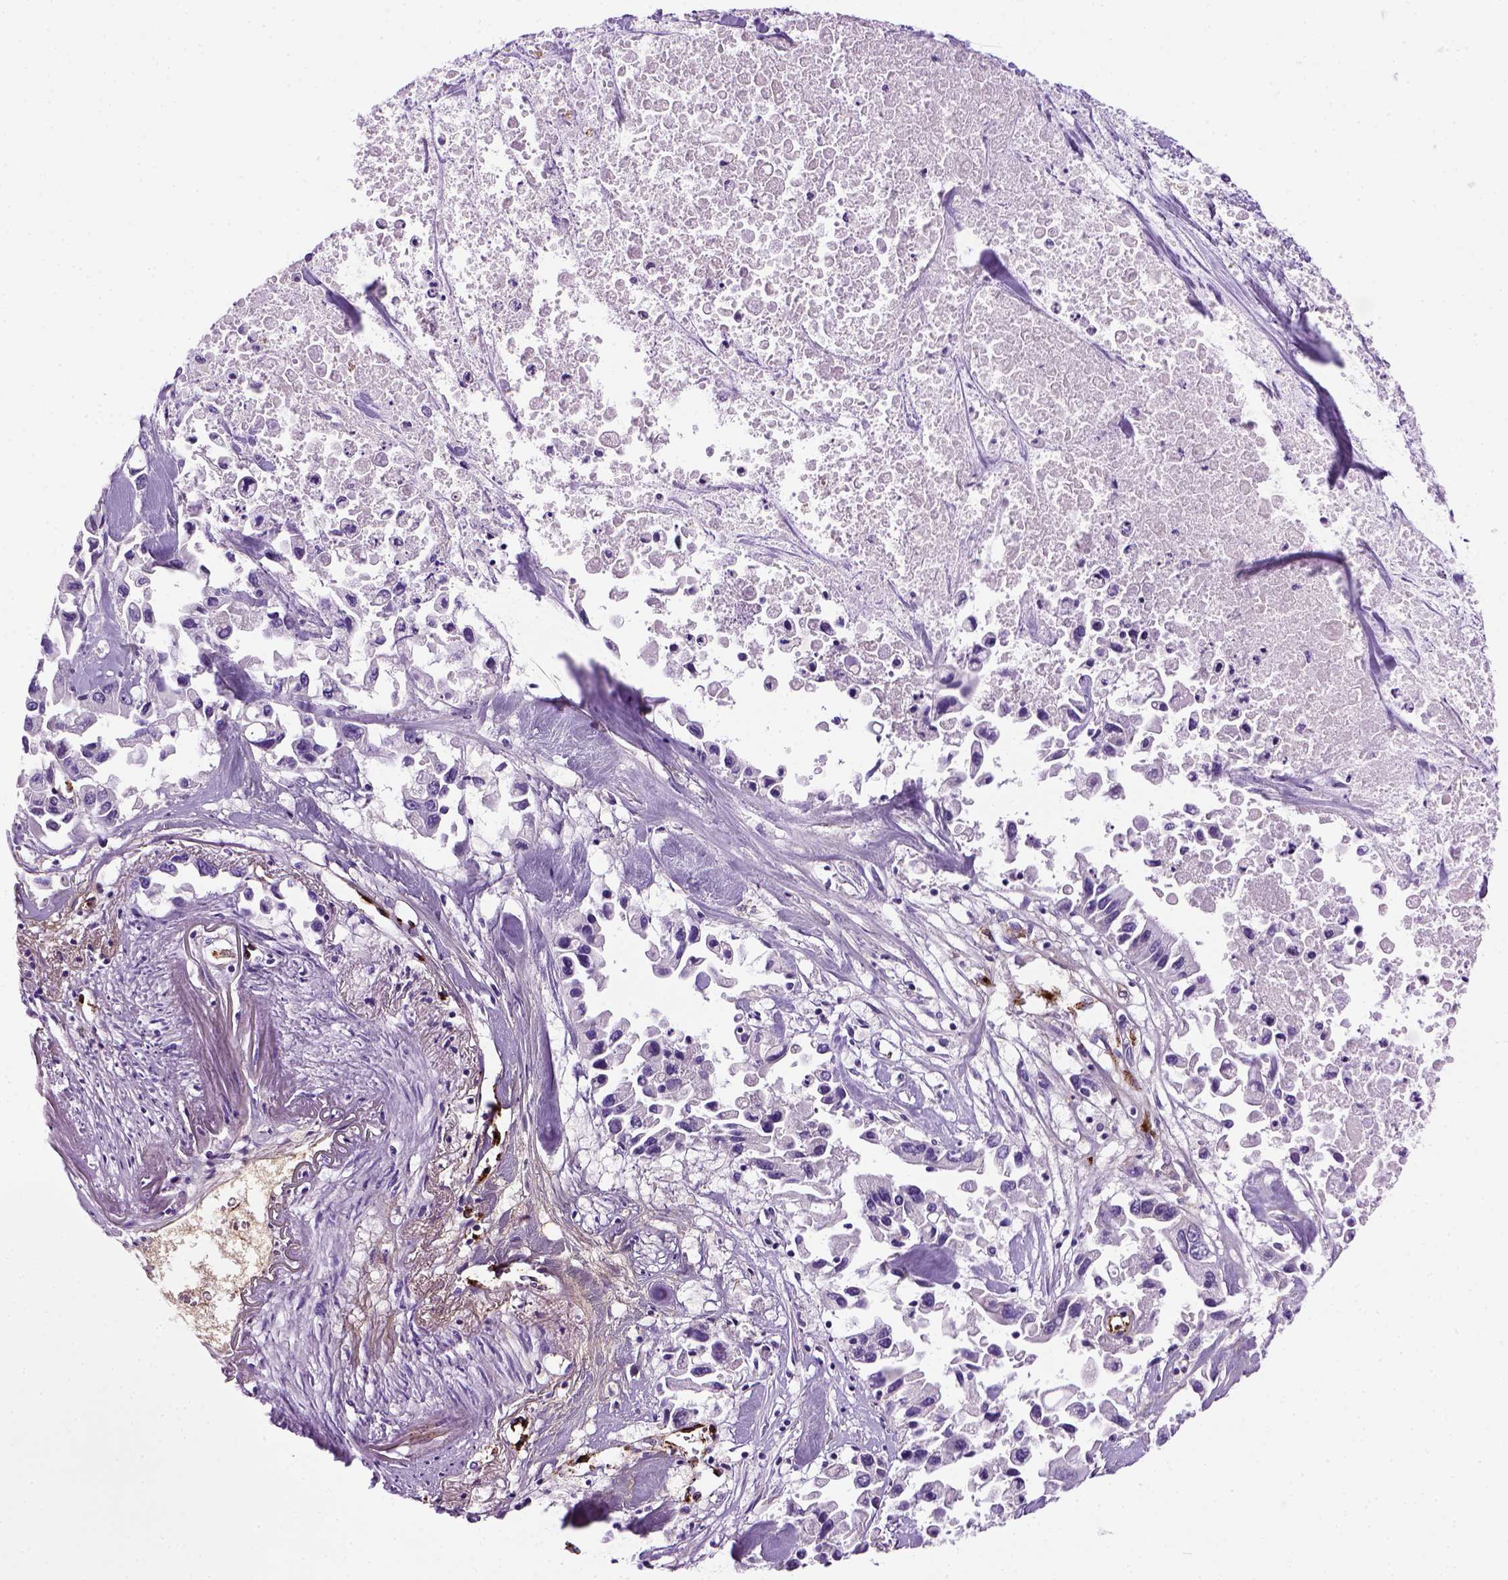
{"staining": {"intensity": "negative", "quantity": "none", "location": "none"}, "tissue": "pancreatic cancer", "cell_type": "Tumor cells", "image_type": "cancer", "snomed": [{"axis": "morphology", "description": "Adenocarcinoma, NOS"}, {"axis": "topography", "description": "Pancreas"}], "caption": "This is a image of immunohistochemistry (IHC) staining of pancreatic cancer (adenocarcinoma), which shows no staining in tumor cells.", "gene": "VWF", "patient": {"sex": "female", "age": 83}}